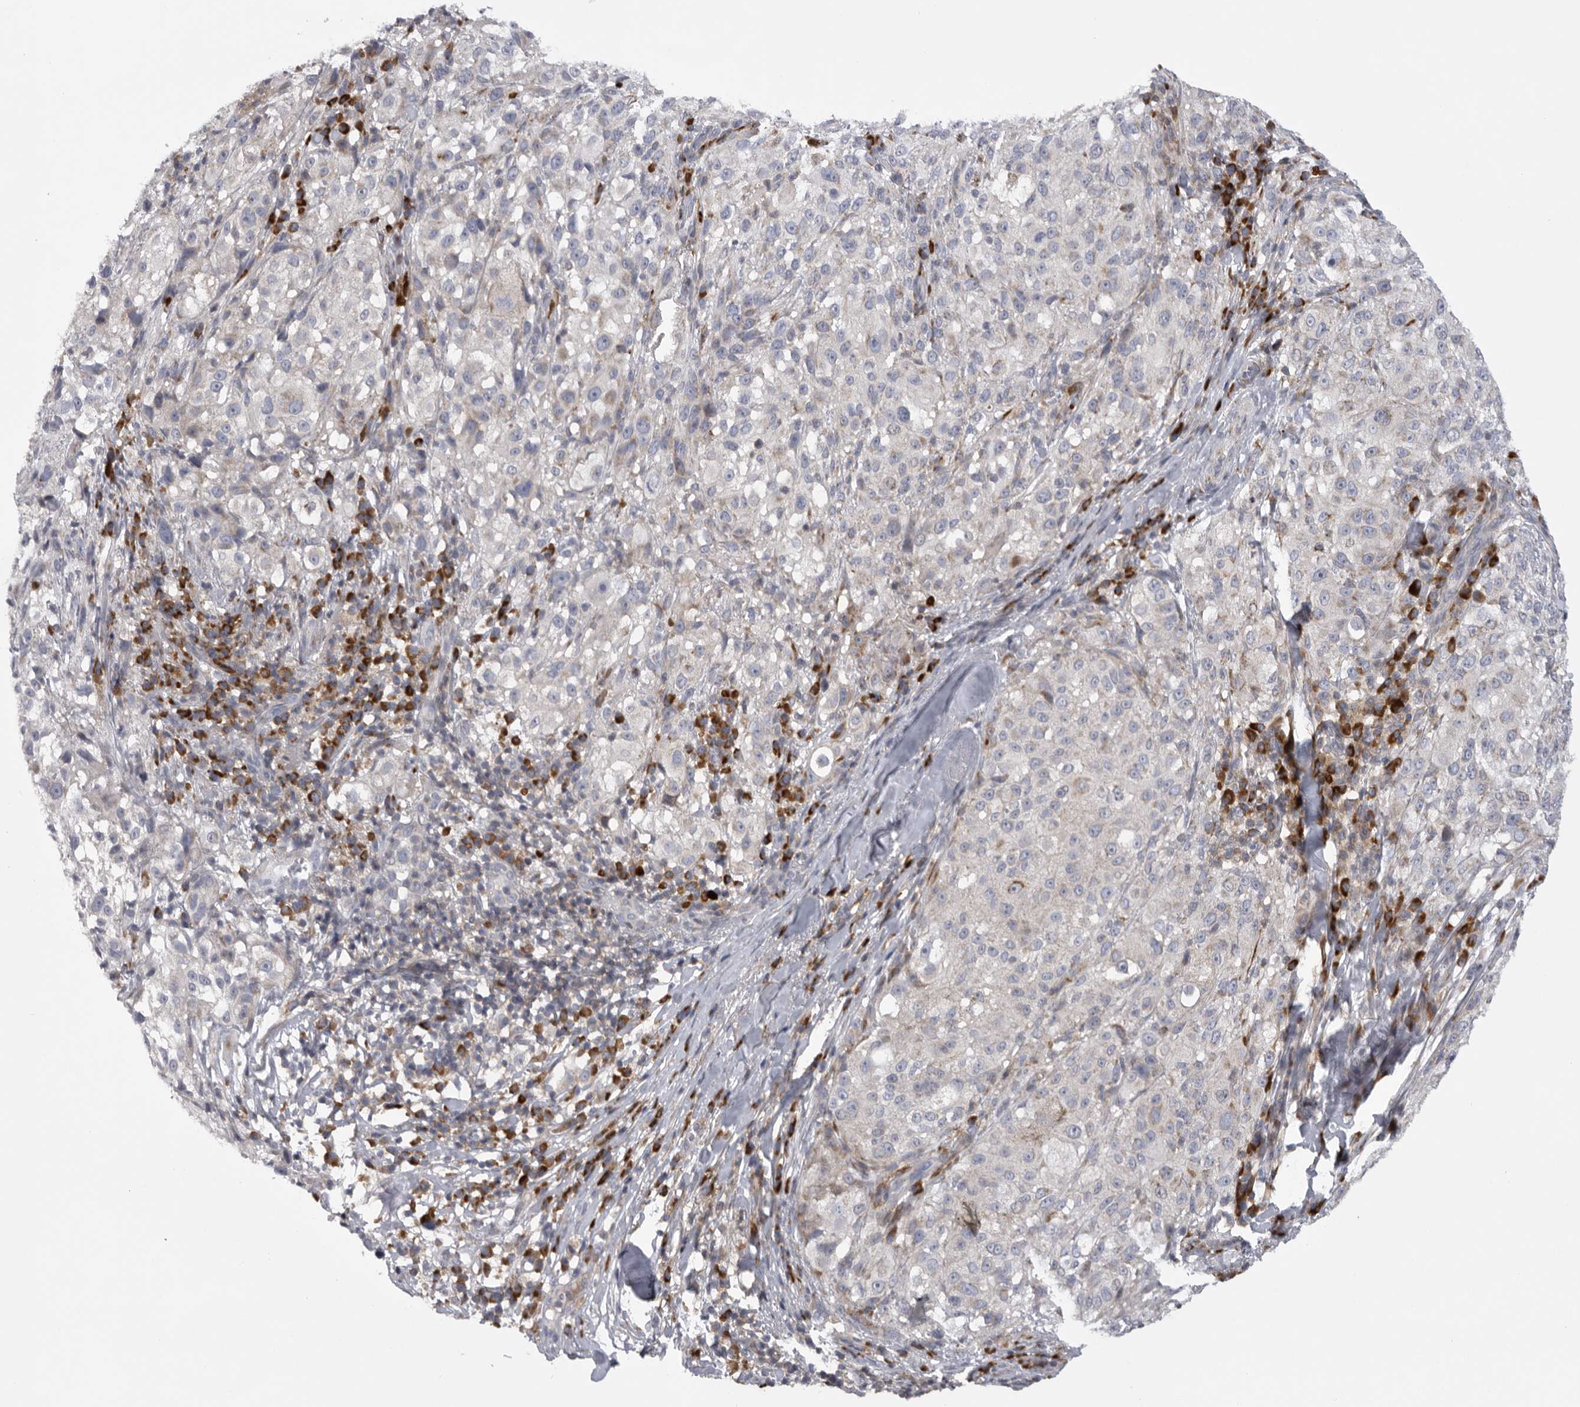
{"staining": {"intensity": "negative", "quantity": "none", "location": "none"}, "tissue": "melanoma", "cell_type": "Tumor cells", "image_type": "cancer", "snomed": [{"axis": "morphology", "description": "Necrosis, NOS"}, {"axis": "morphology", "description": "Malignant melanoma, NOS"}, {"axis": "topography", "description": "Skin"}], "caption": "The image displays no staining of tumor cells in melanoma.", "gene": "USP24", "patient": {"sex": "female", "age": 87}}